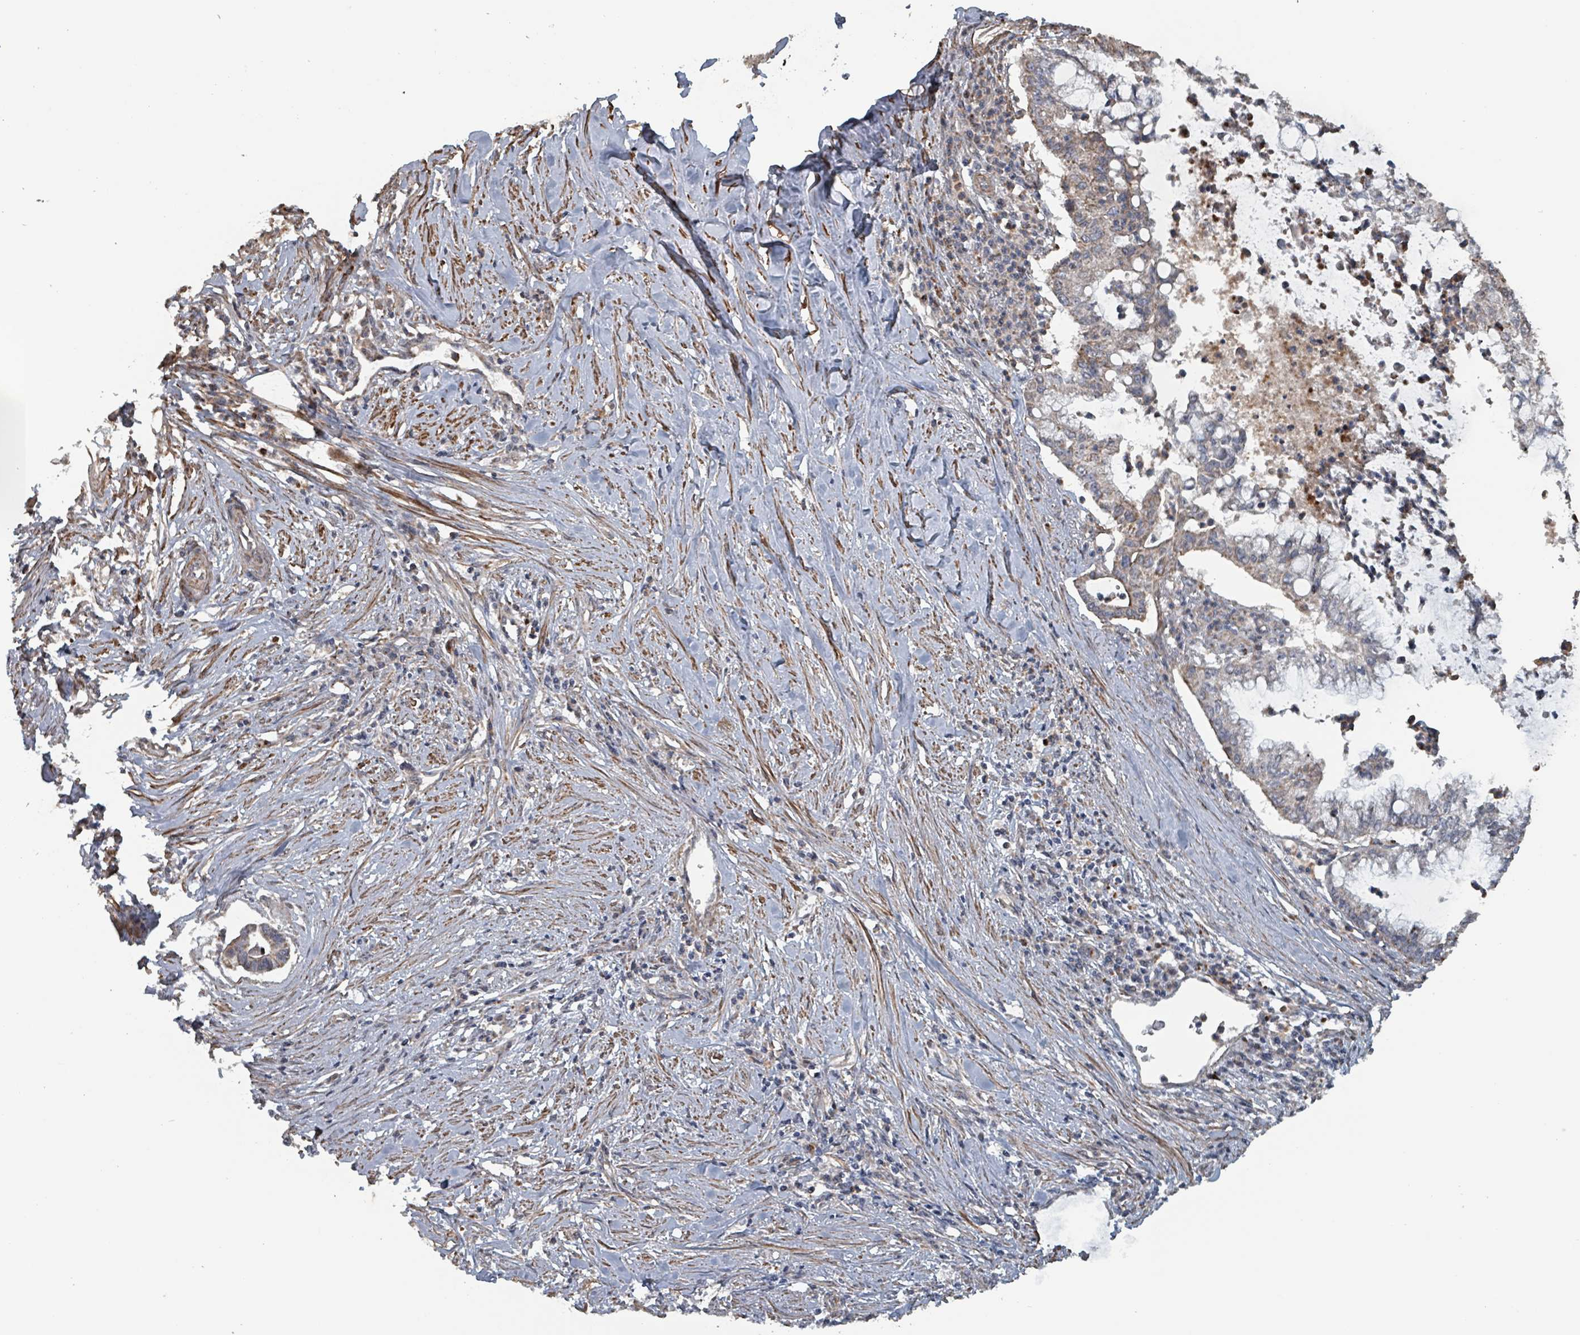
{"staining": {"intensity": "weak", "quantity": "25%-75%", "location": "cytoplasmic/membranous"}, "tissue": "pancreatic cancer", "cell_type": "Tumor cells", "image_type": "cancer", "snomed": [{"axis": "morphology", "description": "Adenocarcinoma, NOS"}, {"axis": "topography", "description": "Pancreas"}], "caption": "A high-resolution histopathology image shows IHC staining of pancreatic cancer, which reveals weak cytoplasmic/membranous positivity in approximately 25%-75% of tumor cells.", "gene": "MRPL4", "patient": {"sex": "male", "age": 73}}